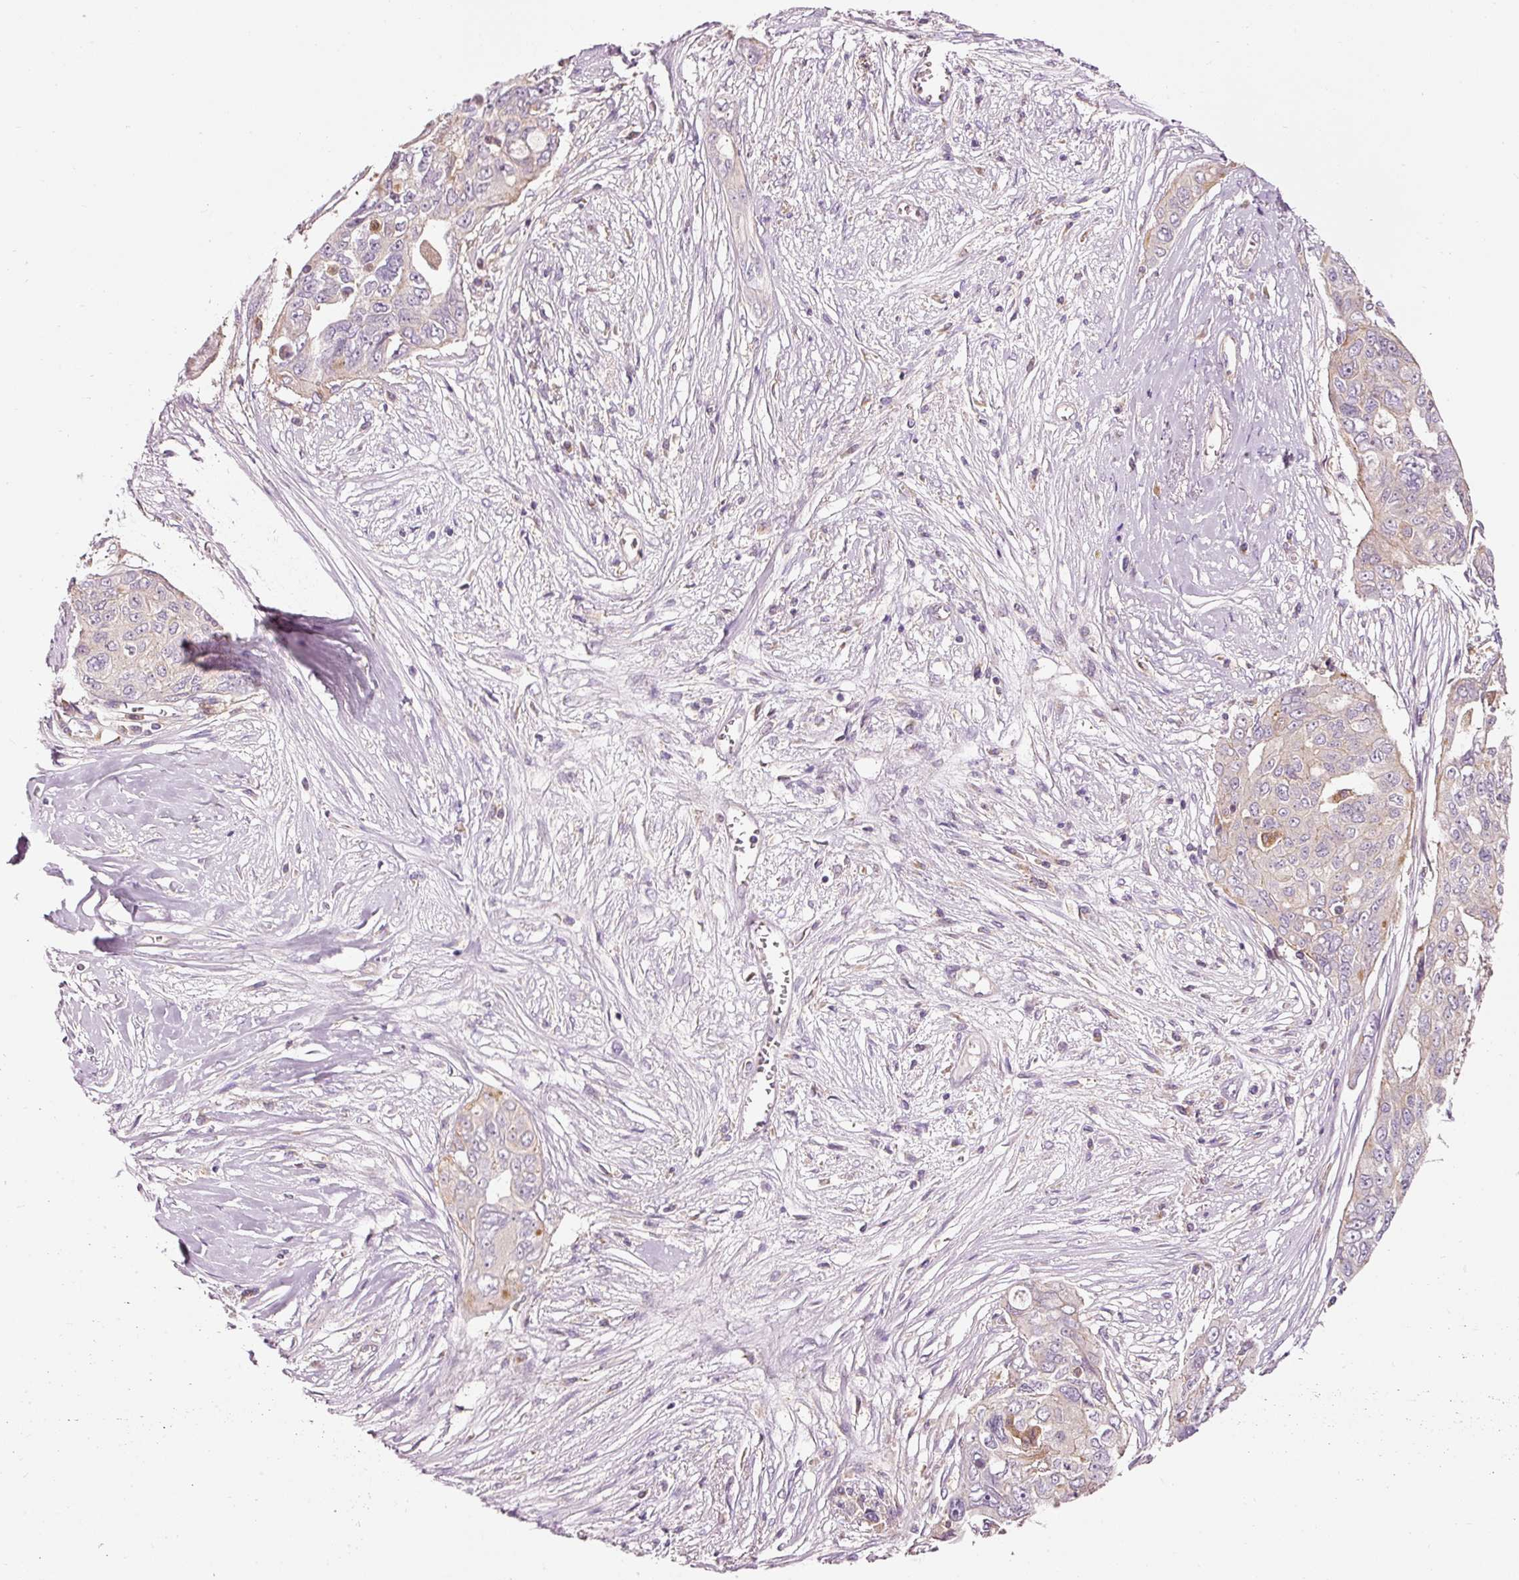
{"staining": {"intensity": "weak", "quantity": "<25%", "location": "cytoplasmic/membranous"}, "tissue": "ovarian cancer", "cell_type": "Tumor cells", "image_type": "cancer", "snomed": [{"axis": "morphology", "description": "Carcinoma, endometroid"}, {"axis": "topography", "description": "Ovary"}], "caption": "Immunohistochemical staining of human ovarian cancer (endometroid carcinoma) exhibits no significant positivity in tumor cells. The staining was performed using DAB to visualize the protein expression in brown, while the nuclei were stained in blue with hematoxylin (Magnification: 20x).", "gene": "NAPA", "patient": {"sex": "female", "age": 70}}